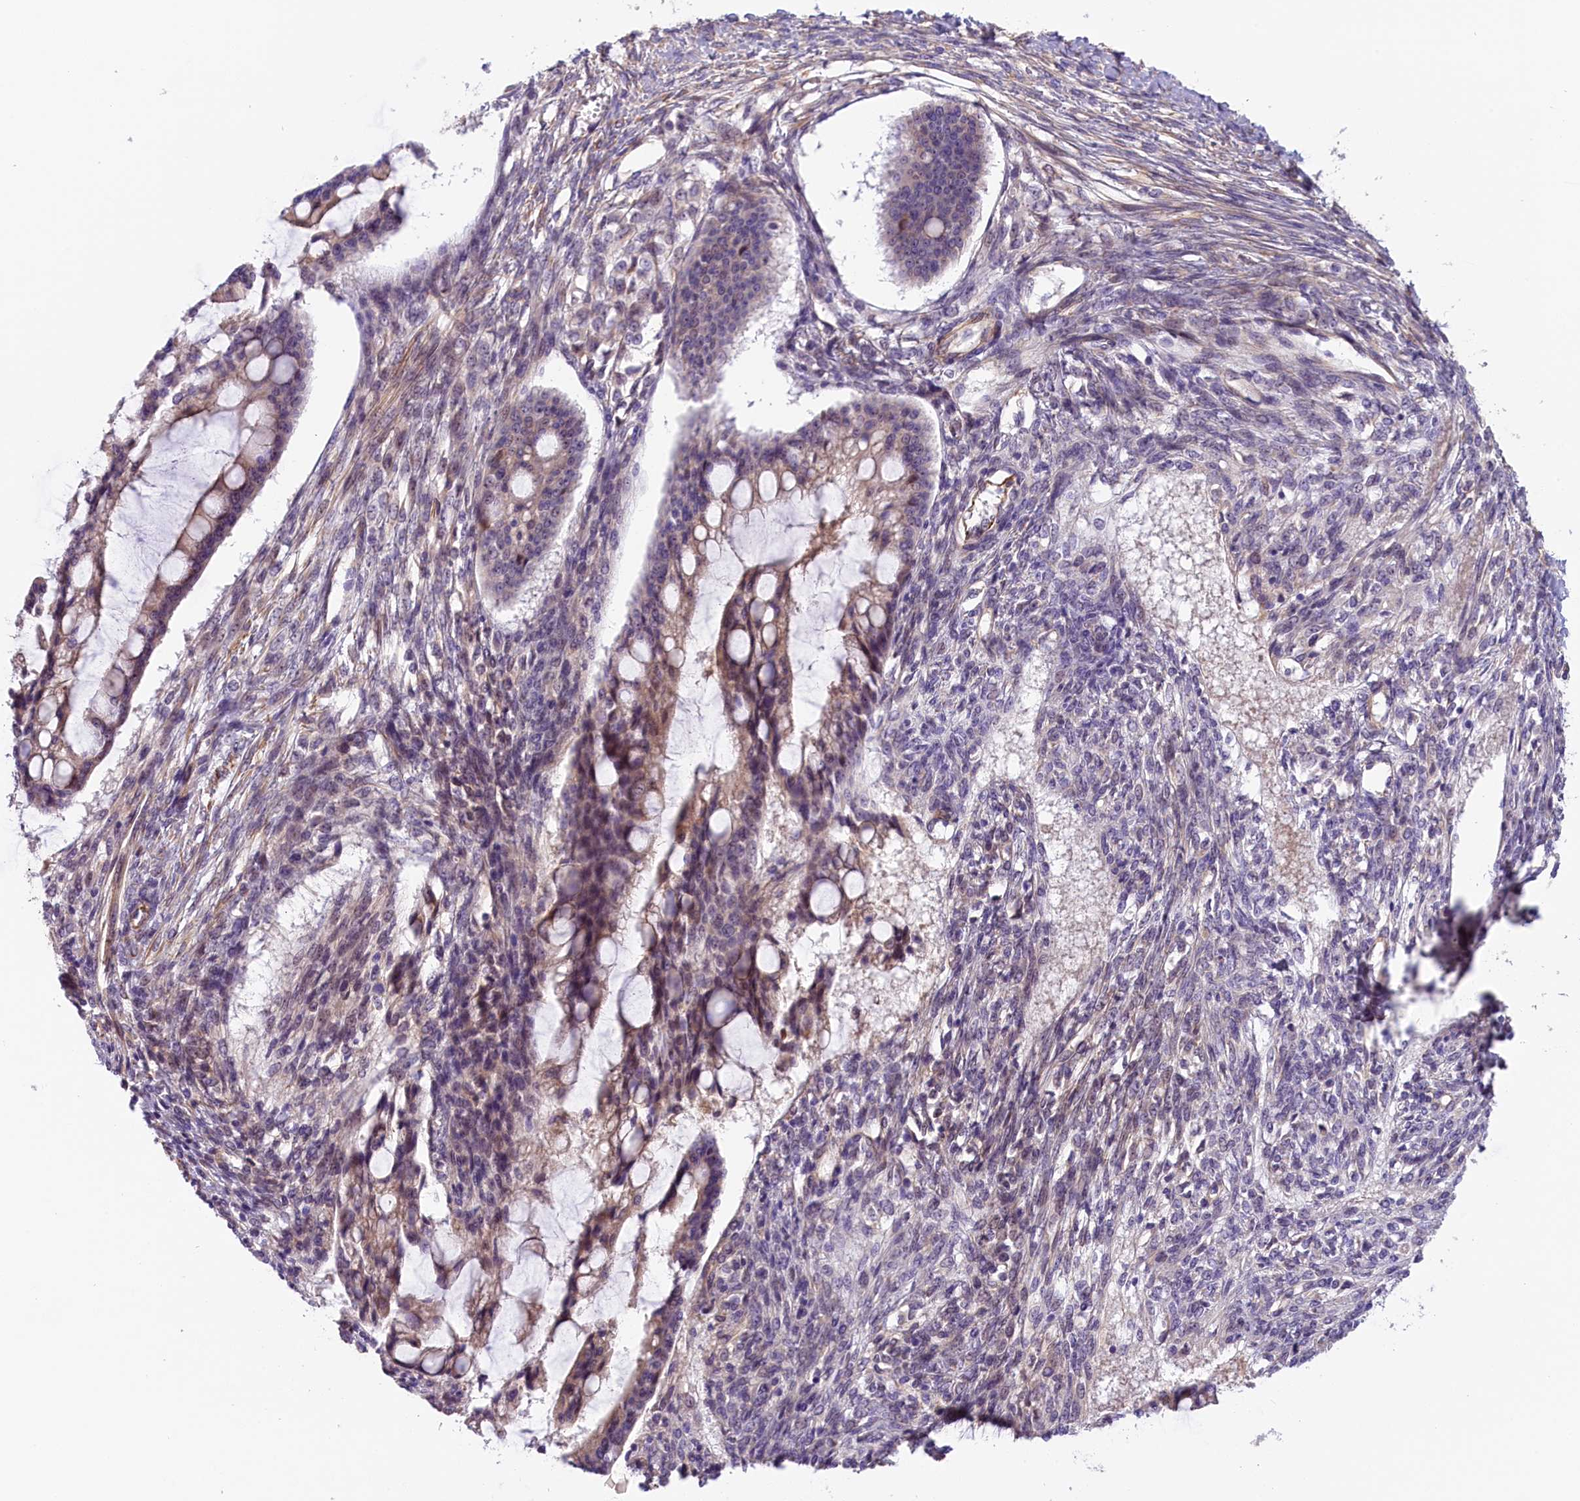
{"staining": {"intensity": "weak", "quantity": "<25%", "location": "cytoplasmic/membranous,nuclear"}, "tissue": "ovarian cancer", "cell_type": "Tumor cells", "image_type": "cancer", "snomed": [{"axis": "morphology", "description": "Cystadenocarcinoma, mucinous, NOS"}, {"axis": "topography", "description": "Ovary"}], "caption": "Protein analysis of ovarian cancer (mucinous cystadenocarcinoma) exhibits no significant positivity in tumor cells. (DAB (3,3'-diaminobenzidine) immunohistochemistry (IHC) visualized using brightfield microscopy, high magnification).", "gene": "CCDC32", "patient": {"sex": "female", "age": 73}}